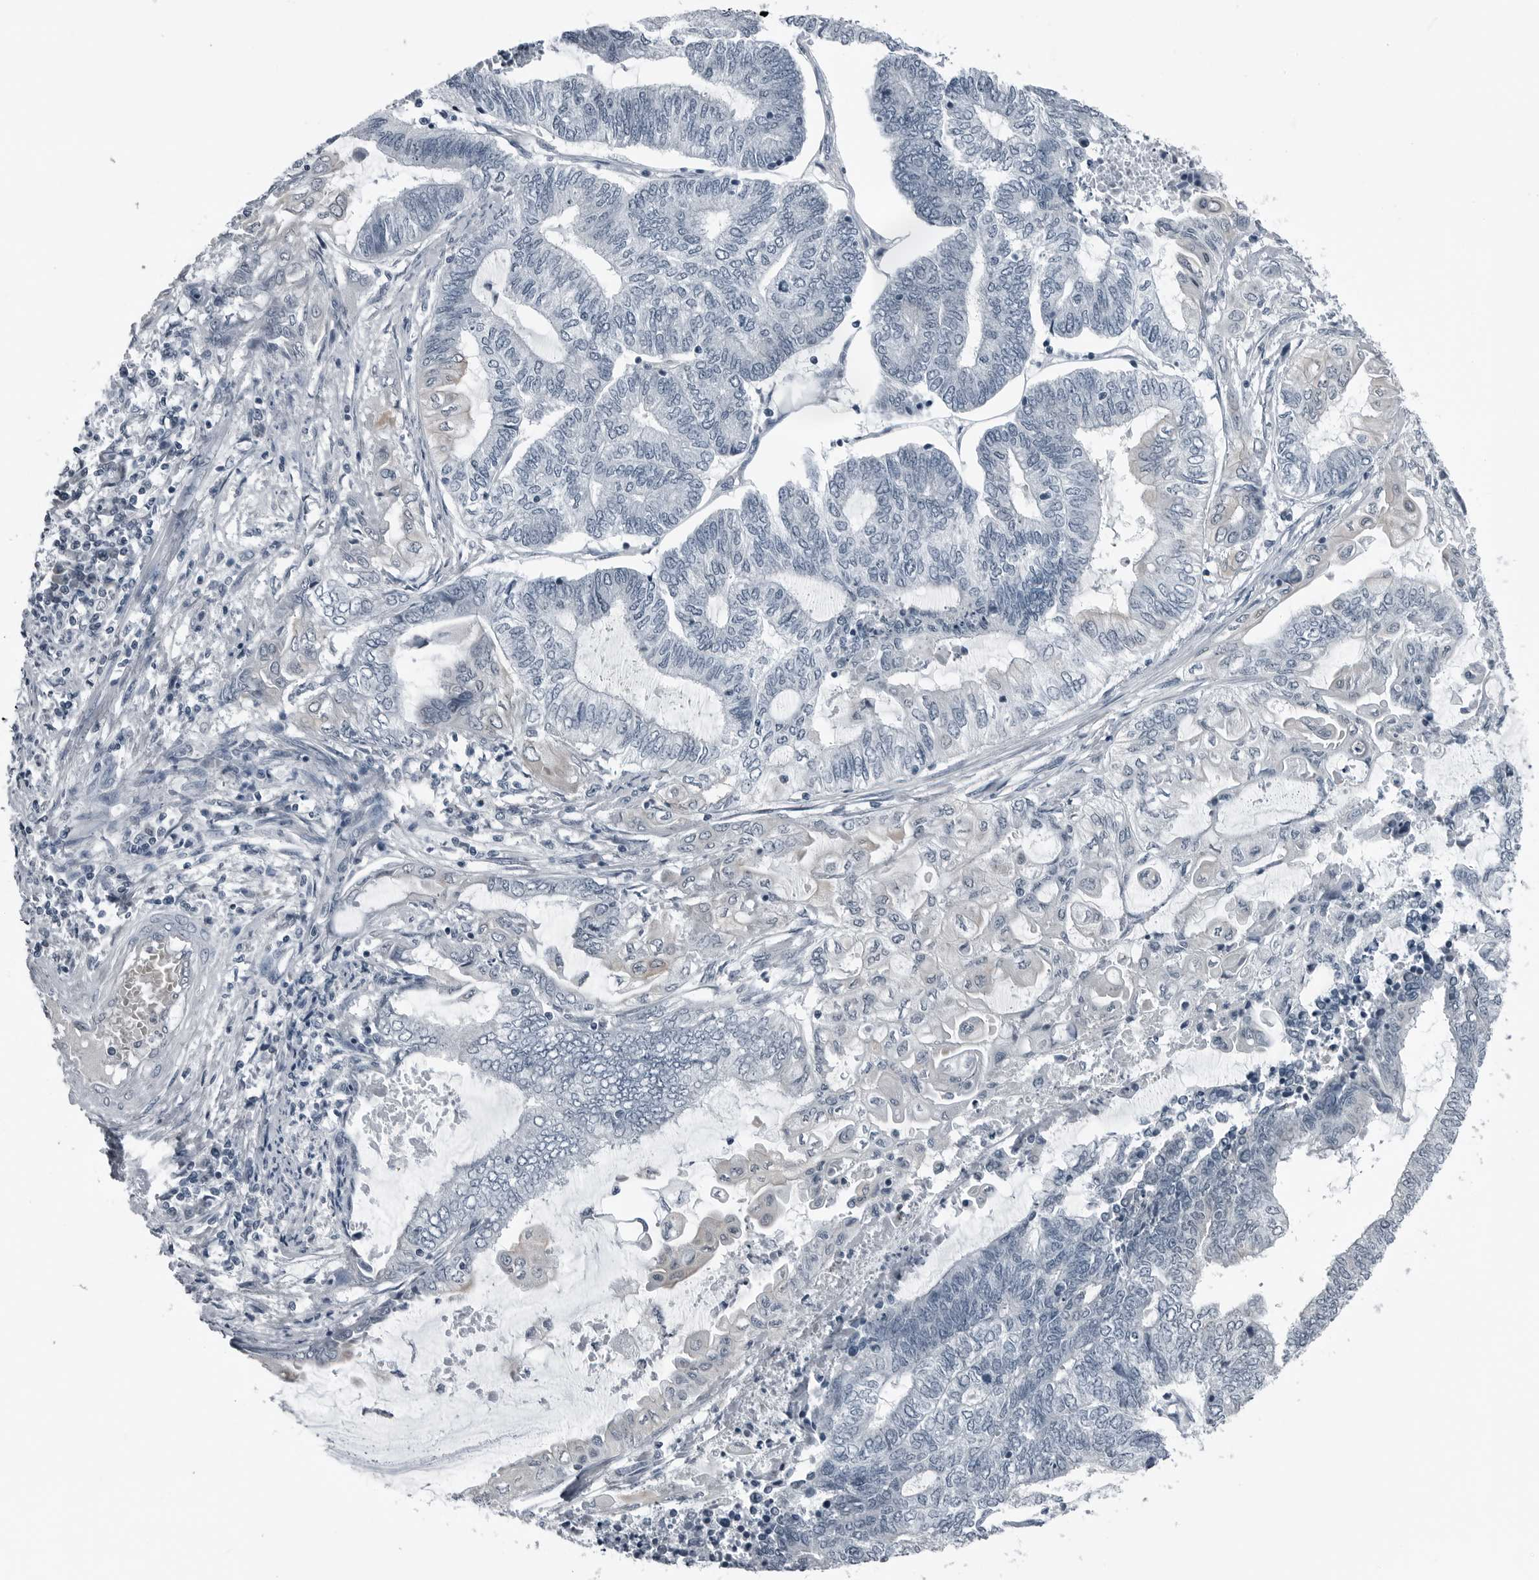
{"staining": {"intensity": "negative", "quantity": "none", "location": "none"}, "tissue": "endometrial cancer", "cell_type": "Tumor cells", "image_type": "cancer", "snomed": [{"axis": "morphology", "description": "Adenocarcinoma, NOS"}, {"axis": "topography", "description": "Uterus"}, {"axis": "topography", "description": "Endometrium"}], "caption": "This photomicrograph is of endometrial cancer (adenocarcinoma) stained with IHC to label a protein in brown with the nuclei are counter-stained blue. There is no positivity in tumor cells. (DAB (3,3'-diaminobenzidine) IHC visualized using brightfield microscopy, high magnification).", "gene": "SPINK1", "patient": {"sex": "female", "age": 70}}